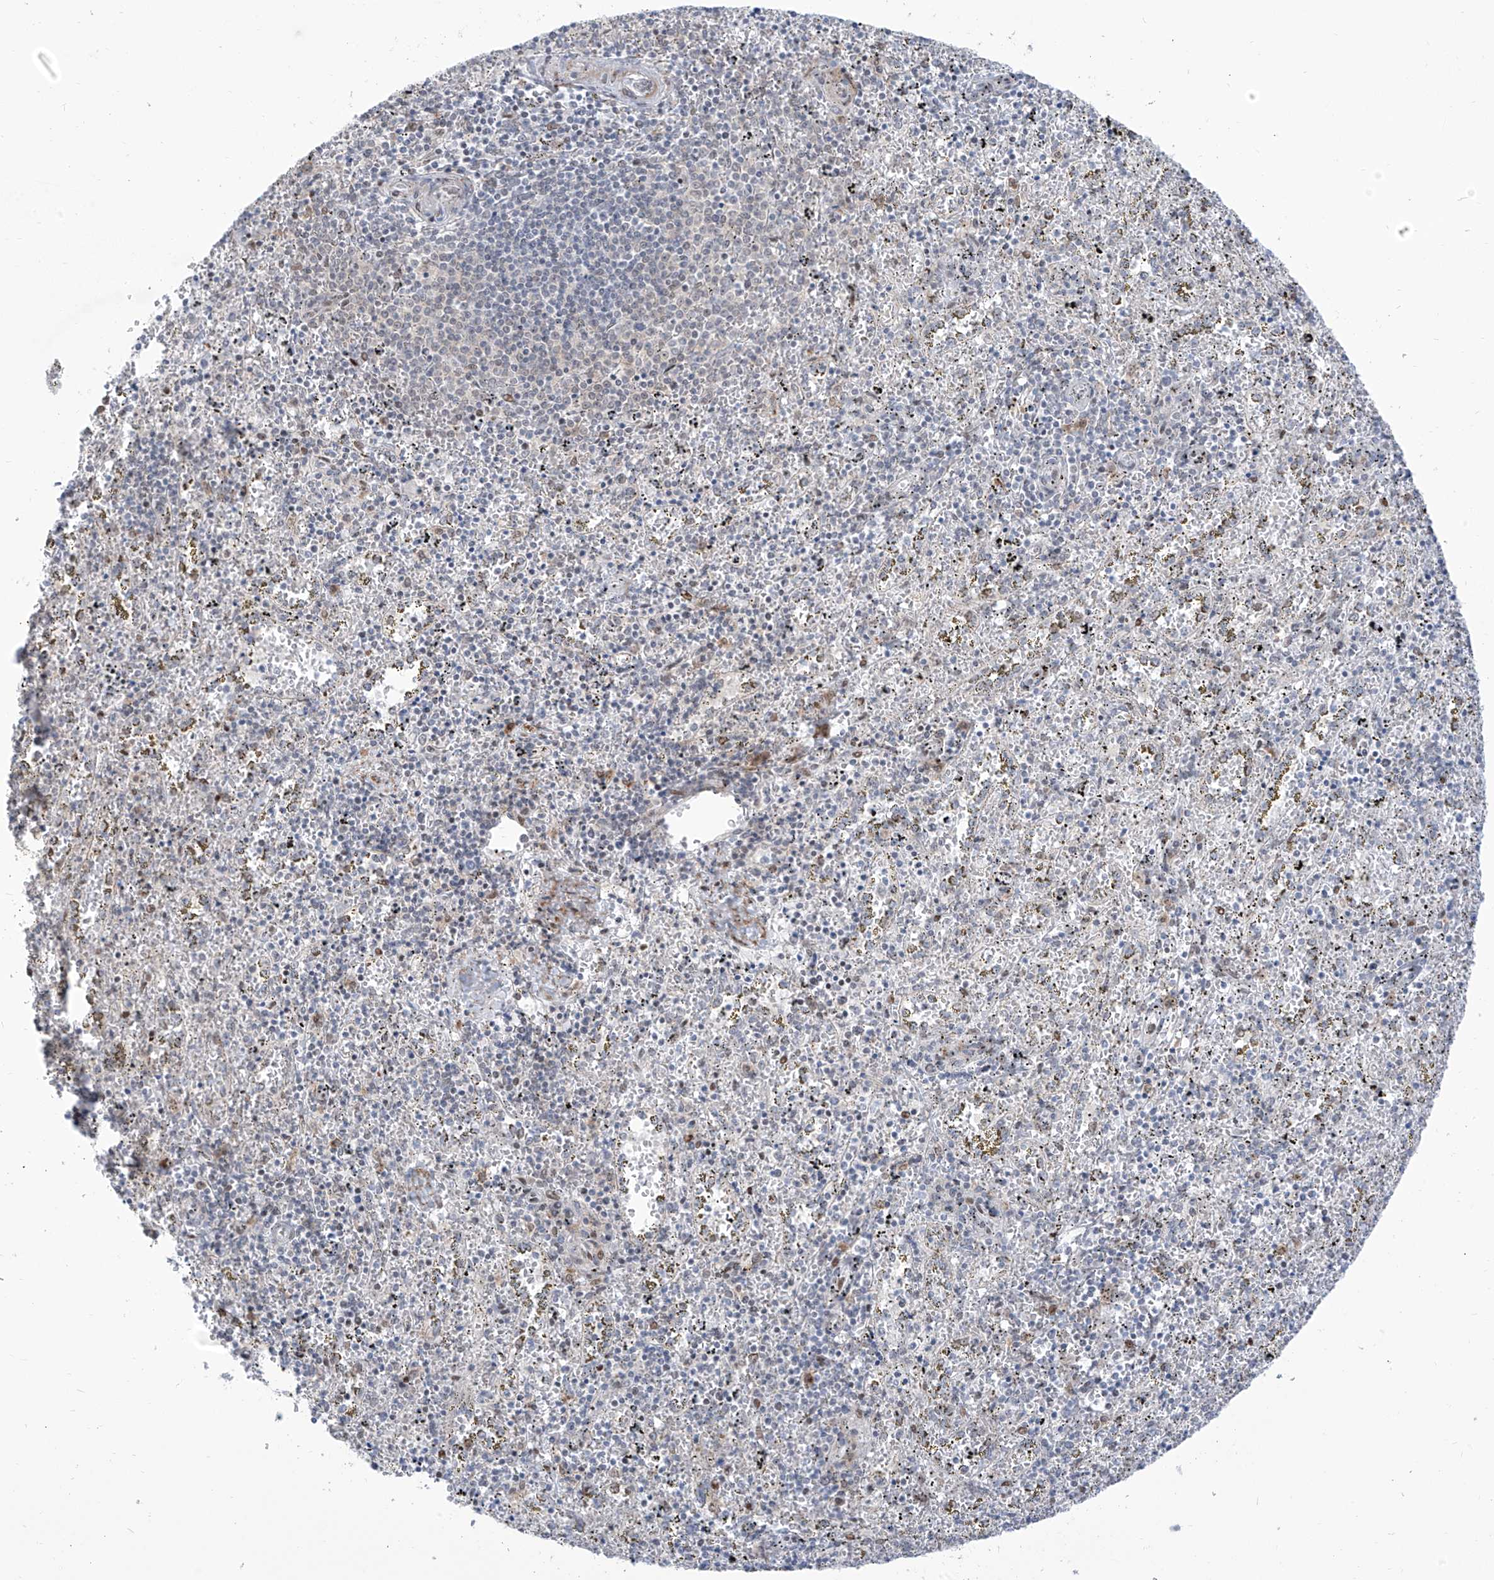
{"staining": {"intensity": "negative", "quantity": "none", "location": "none"}, "tissue": "spleen", "cell_type": "Cells in red pulp", "image_type": "normal", "snomed": [{"axis": "morphology", "description": "Normal tissue, NOS"}, {"axis": "topography", "description": "Spleen"}], "caption": "Image shows no protein staining in cells in red pulp of unremarkable spleen.", "gene": "LIN9", "patient": {"sex": "male", "age": 11}}